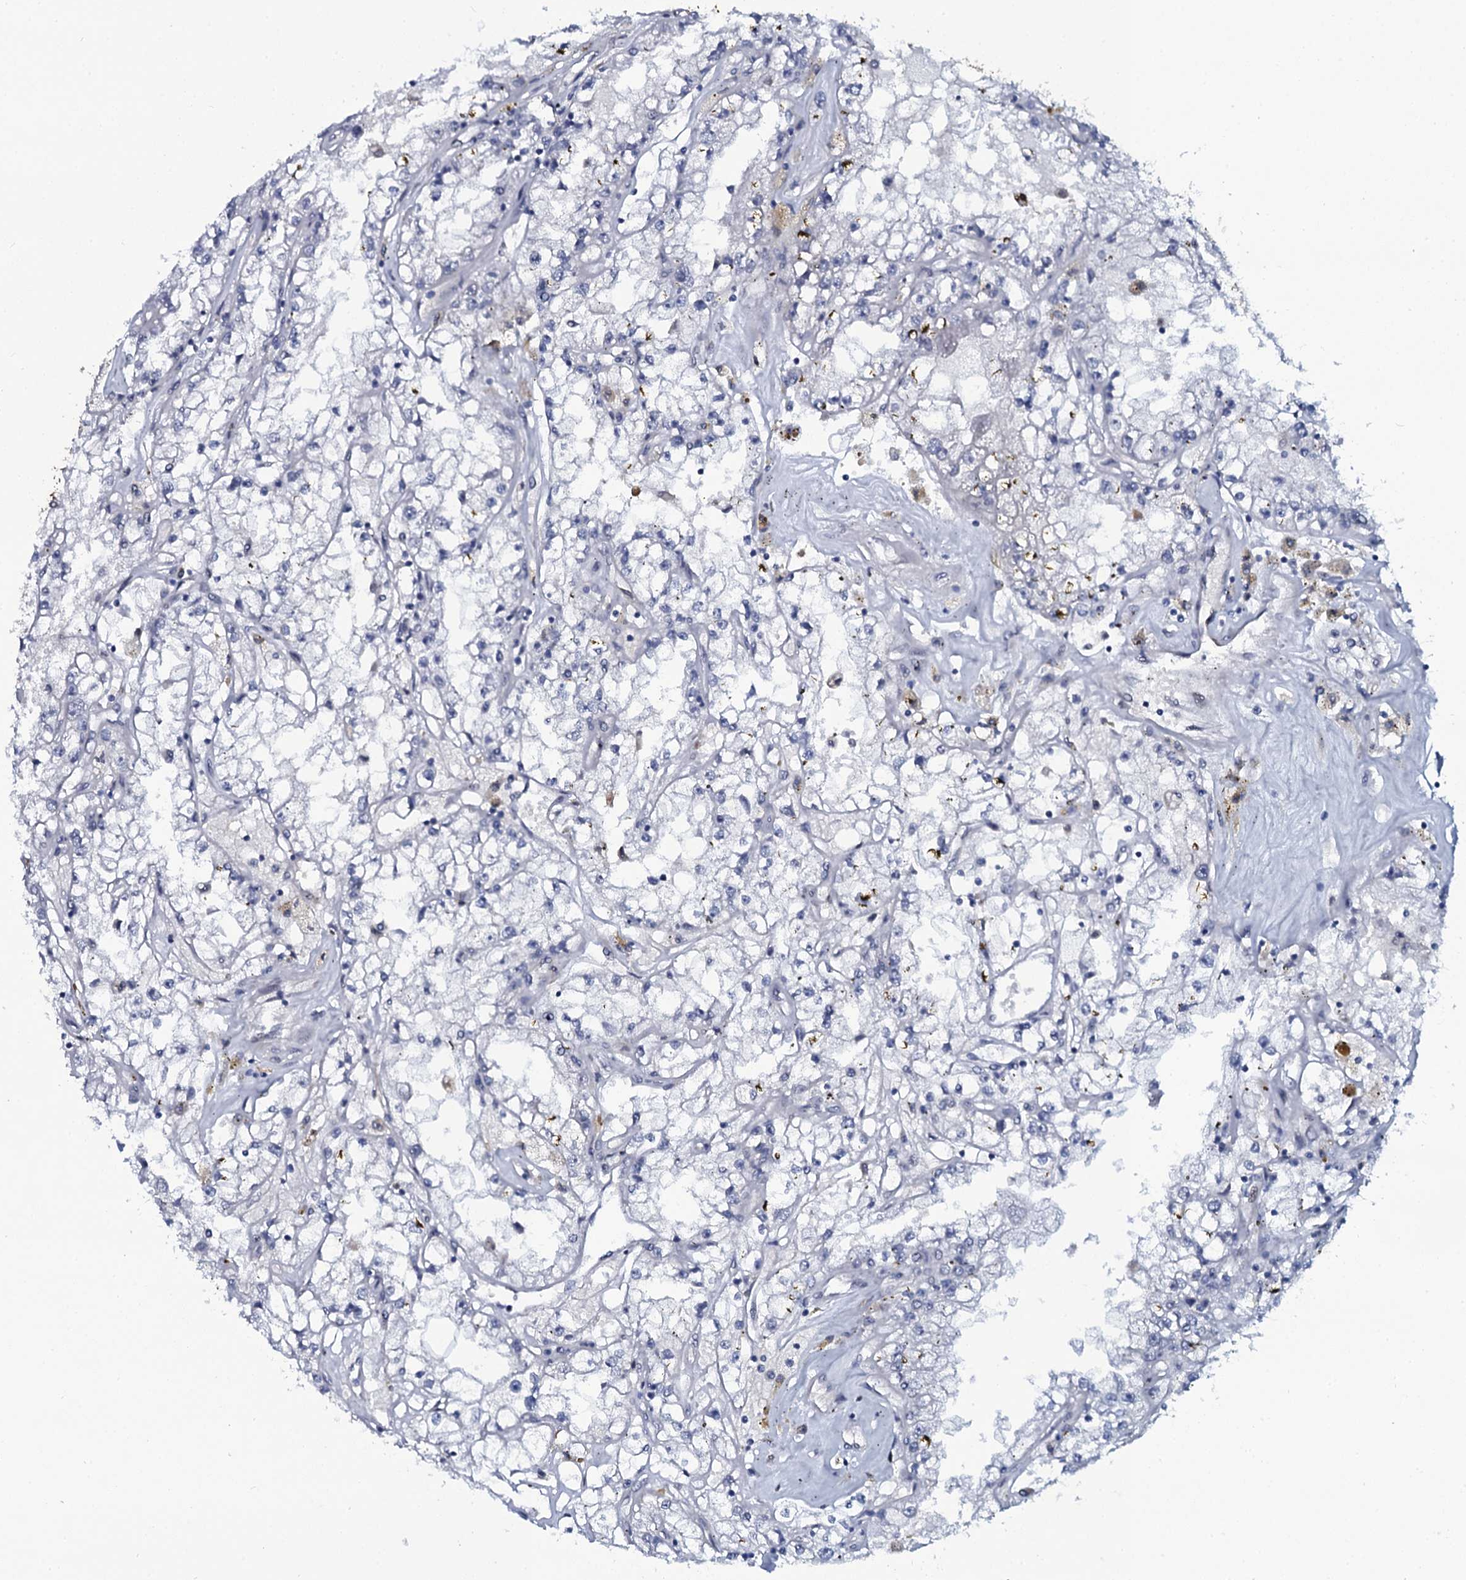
{"staining": {"intensity": "negative", "quantity": "none", "location": "none"}, "tissue": "renal cancer", "cell_type": "Tumor cells", "image_type": "cancer", "snomed": [{"axis": "morphology", "description": "Adenocarcinoma, NOS"}, {"axis": "topography", "description": "Kidney"}], "caption": "Photomicrograph shows no significant protein expression in tumor cells of renal cancer (adenocarcinoma).", "gene": "C10orf88", "patient": {"sex": "male", "age": 56}}